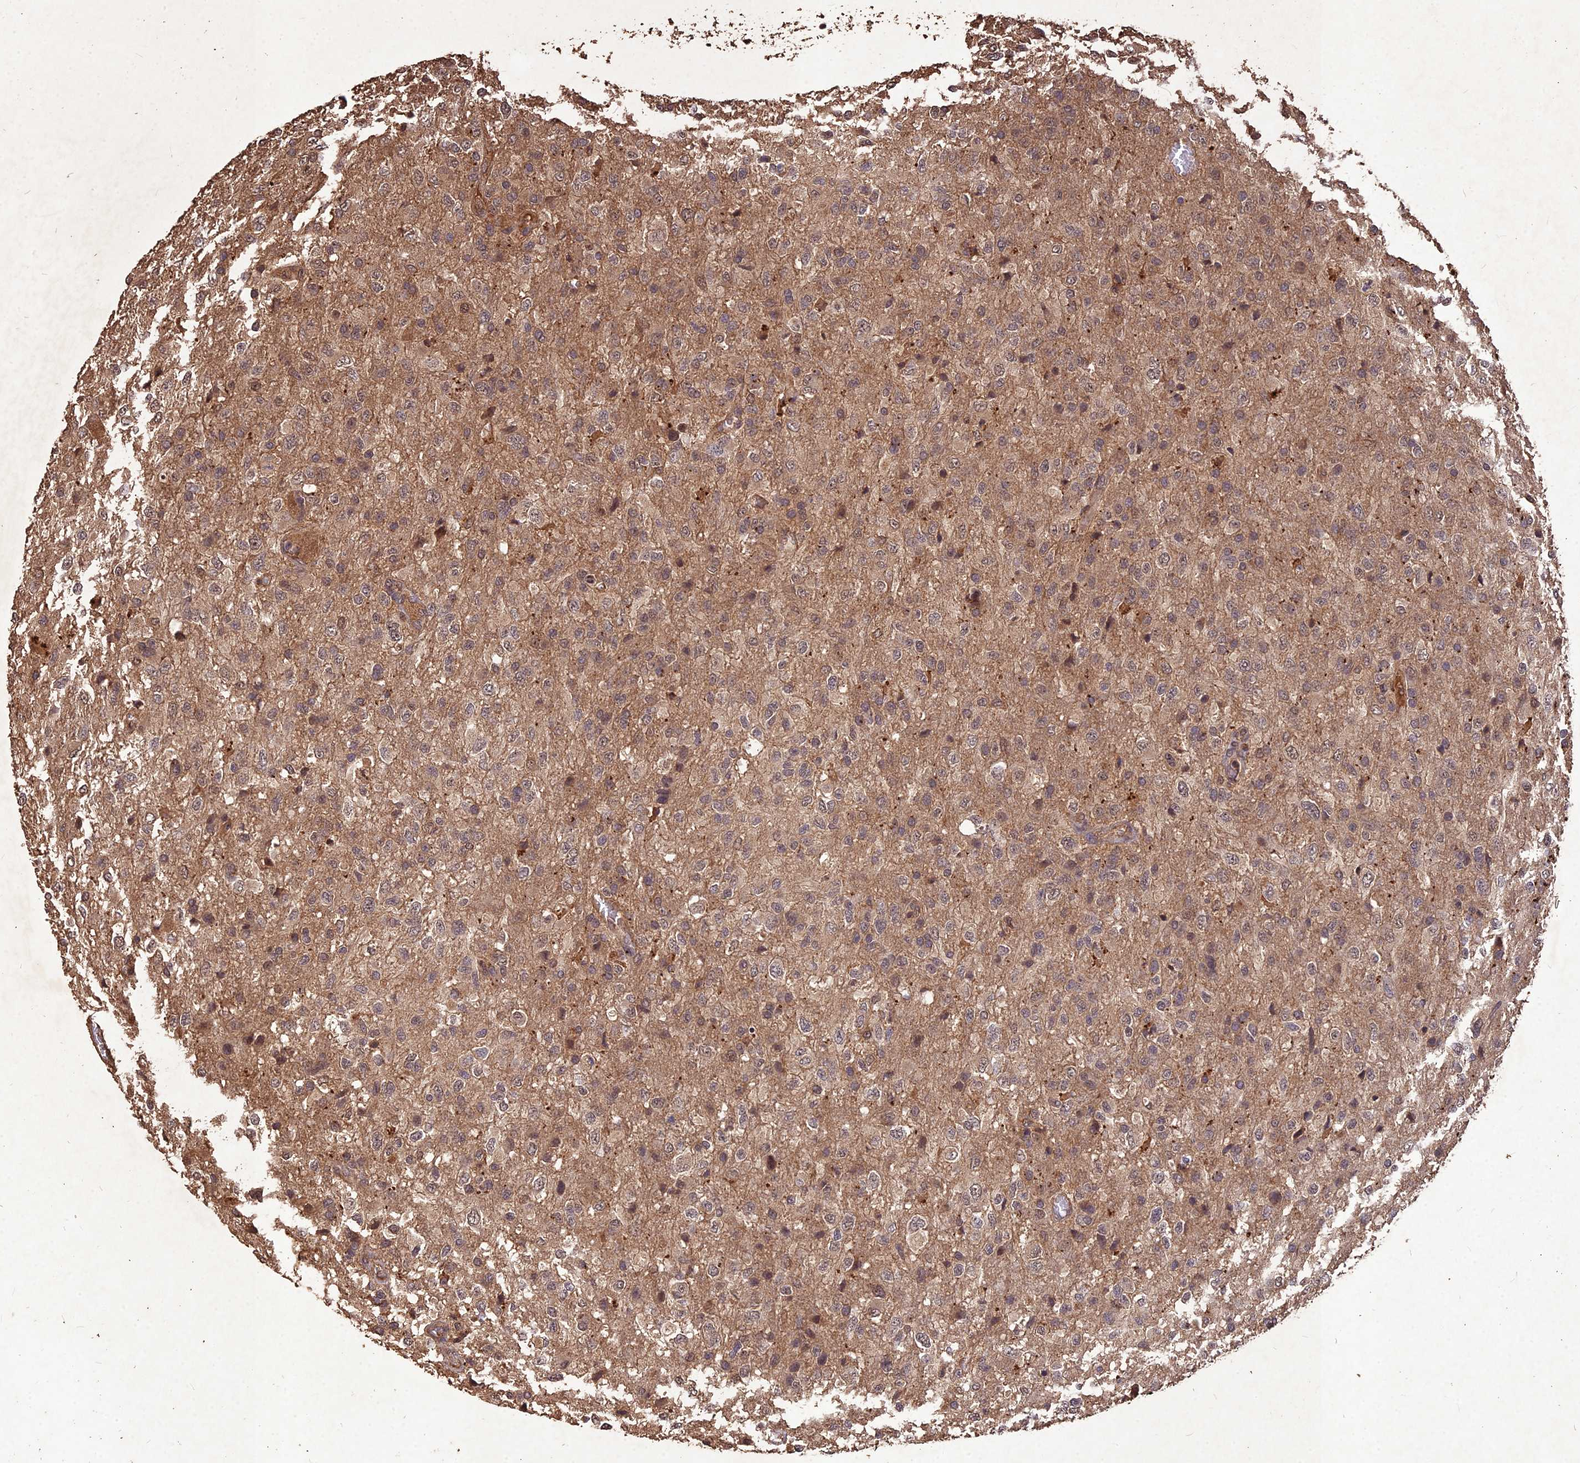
{"staining": {"intensity": "moderate", "quantity": "25%-75%", "location": "cytoplasmic/membranous"}, "tissue": "glioma", "cell_type": "Tumor cells", "image_type": "cancer", "snomed": [{"axis": "morphology", "description": "Glioma, malignant, High grade"}, {"axis": "topography", "description": "Brain"}], "caption": "Protein staining reveals moderate cytoplasmic/membranous positivity in about 25%-75% of tumor cells in glioma.", "gene": "SYMPK", "patient": {"sex": "female", "age": 74}}